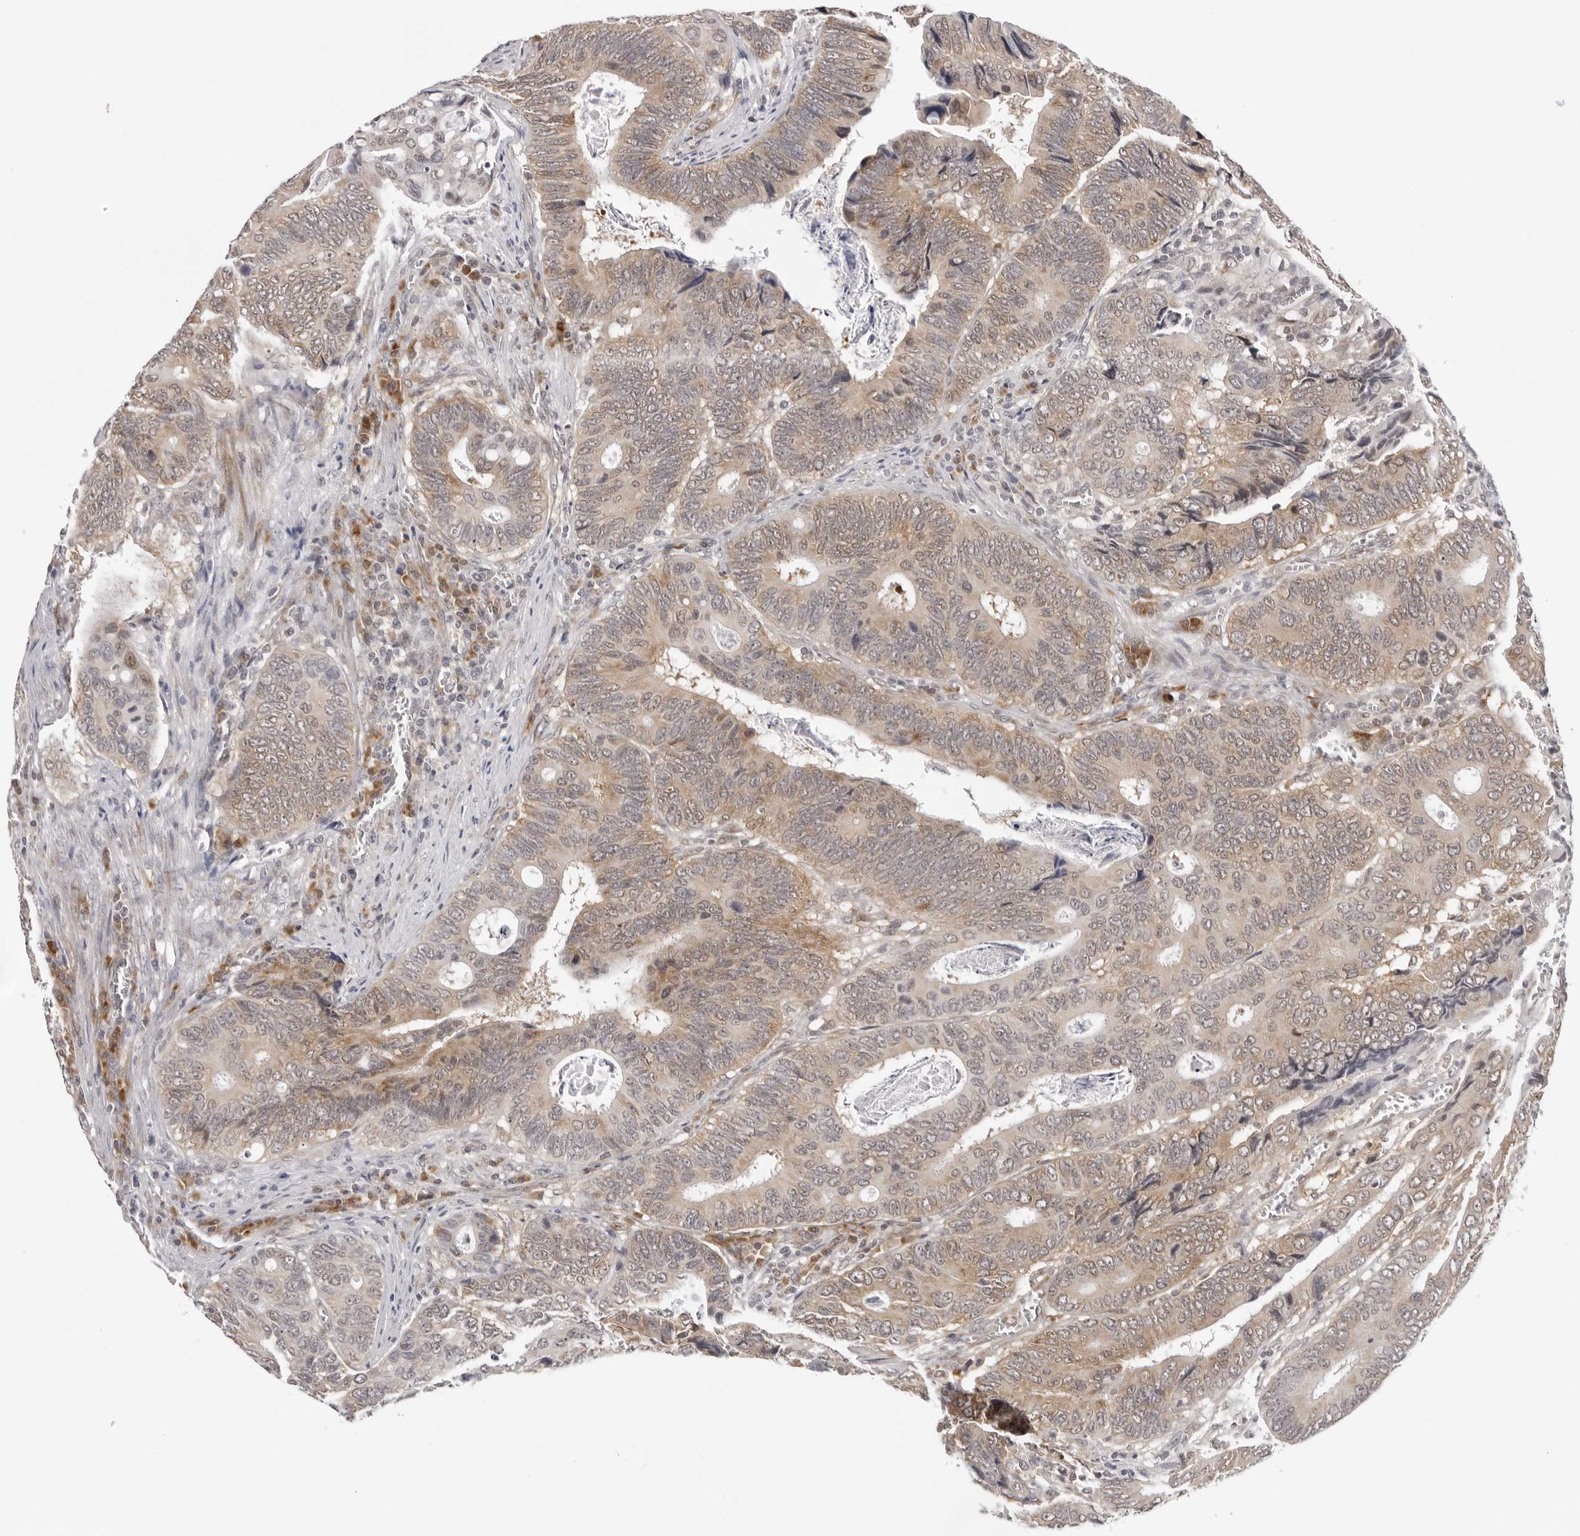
{"staining": {"intensity": "weak", "quantity": "25%-75%", "location": "cytoplasmic/membranous"}, "tissue": "colorectal cancer", "cell_type": "Tumor cells", "image_type": "cancer", "snomed": [{"axis": "morphology", "description": "Adenocarcinoma, NOS"}, {"axis": "topography", "description": "Colon"}], "caption": "Approximately 25%-75% of tumor cells in adenocarcinoma (colorectal) reveal weak cytoplasmic/membranous protein staining as visualized by brown immunohistochemical staining.", "gene": "PRUNE1", "patient": {"sex": "male", "age": 72}}